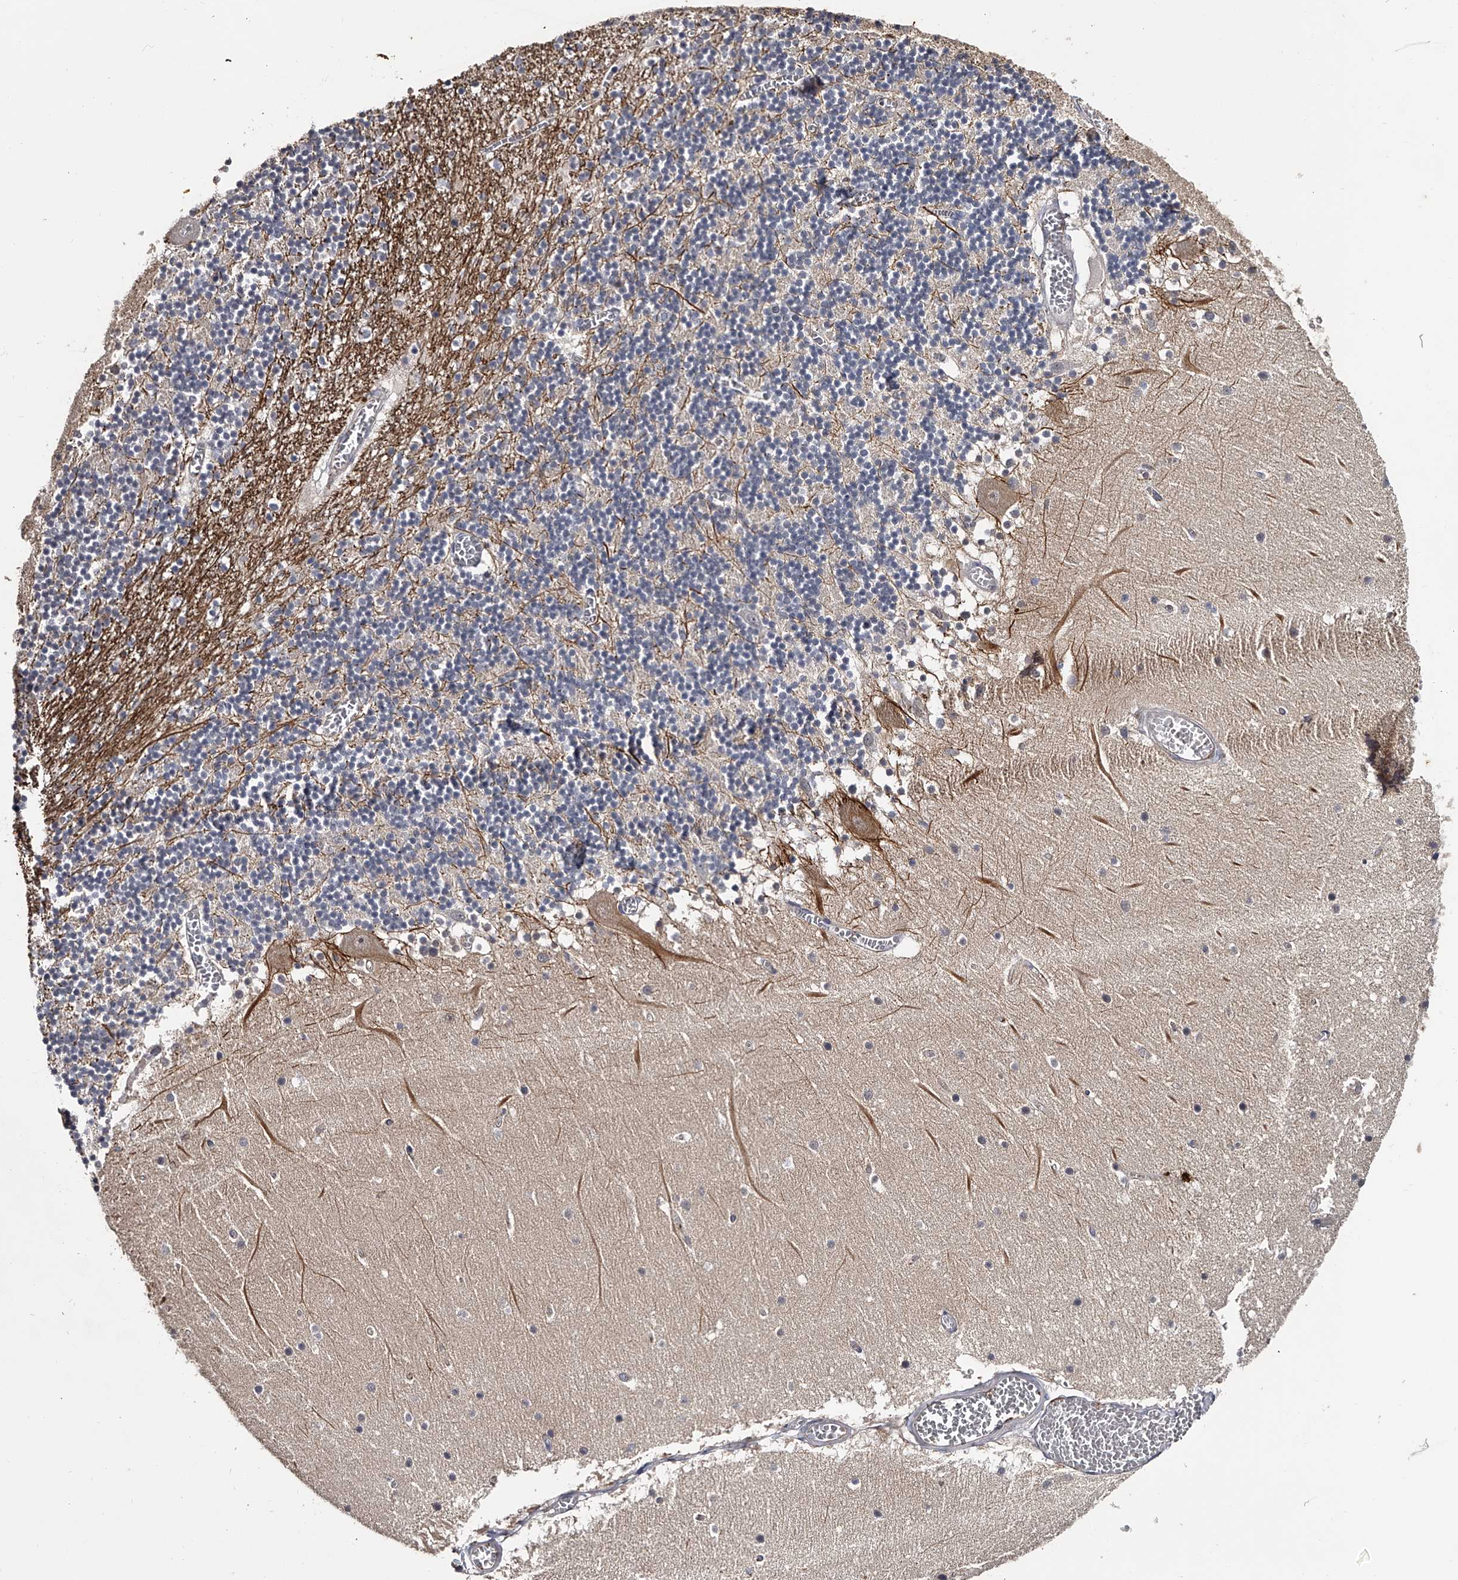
{"staining": {"intensity": "negative", "quantity": "none", "location": "none"}, "tissue": "cerebellum", "cell_type": "Cells in granular layer", "image_type": "normal", "snomed": [{"axis": "morphology", "description": "Normal tissue, NOS"}, {"axis": "topography", "description": "Cerebellum"}], "caption": "Human cerebellum stained for a protein using IHC shows no expression in cells in granular layer.", "gene": "MDN1", "patient": {"sex": "female", "age": 28}}